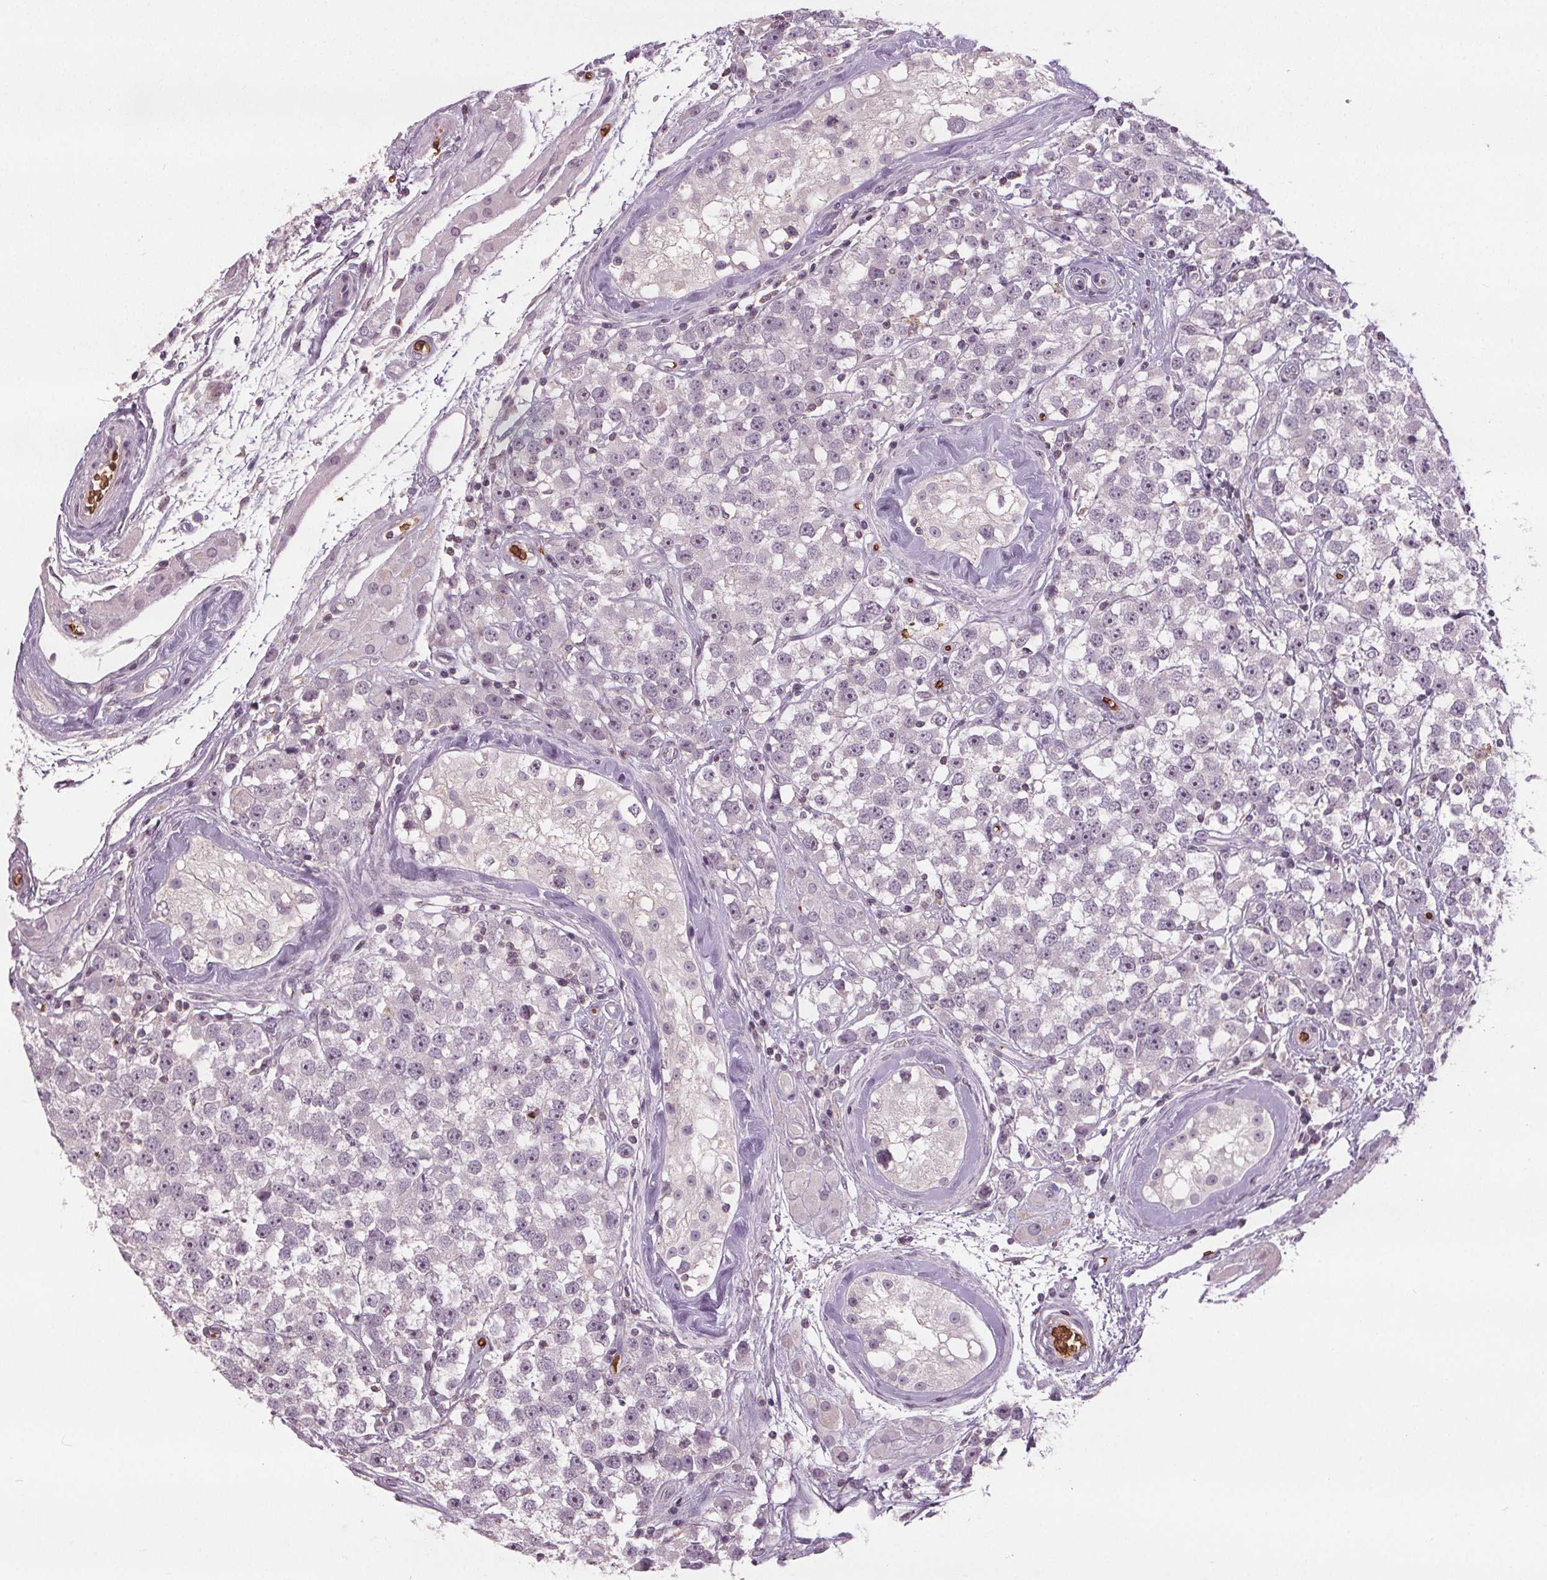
{"staining": {"intensity": "negative", "quantity": "none", "location": "none"}, "tissue": "testis cancer", "cell_type": "Tumor cells", "image_type": "cancer", "snomed": [{"axis": "morphology", "description": "Seminoma, NOS"}, {"axis": "topography", "description": "Testis"}], "caption": "DAB immunohistochemical staining of human testis seminoma exhibits no significant positivity in tumor cells. The staining was performed using DAB to visualize the protein expression in brown, while the nuclei were stained in blue with hematoxylin (Magnification: 20x).", "gene": "SLC4A1", "patient": {"sex": "male", "age": 34}}